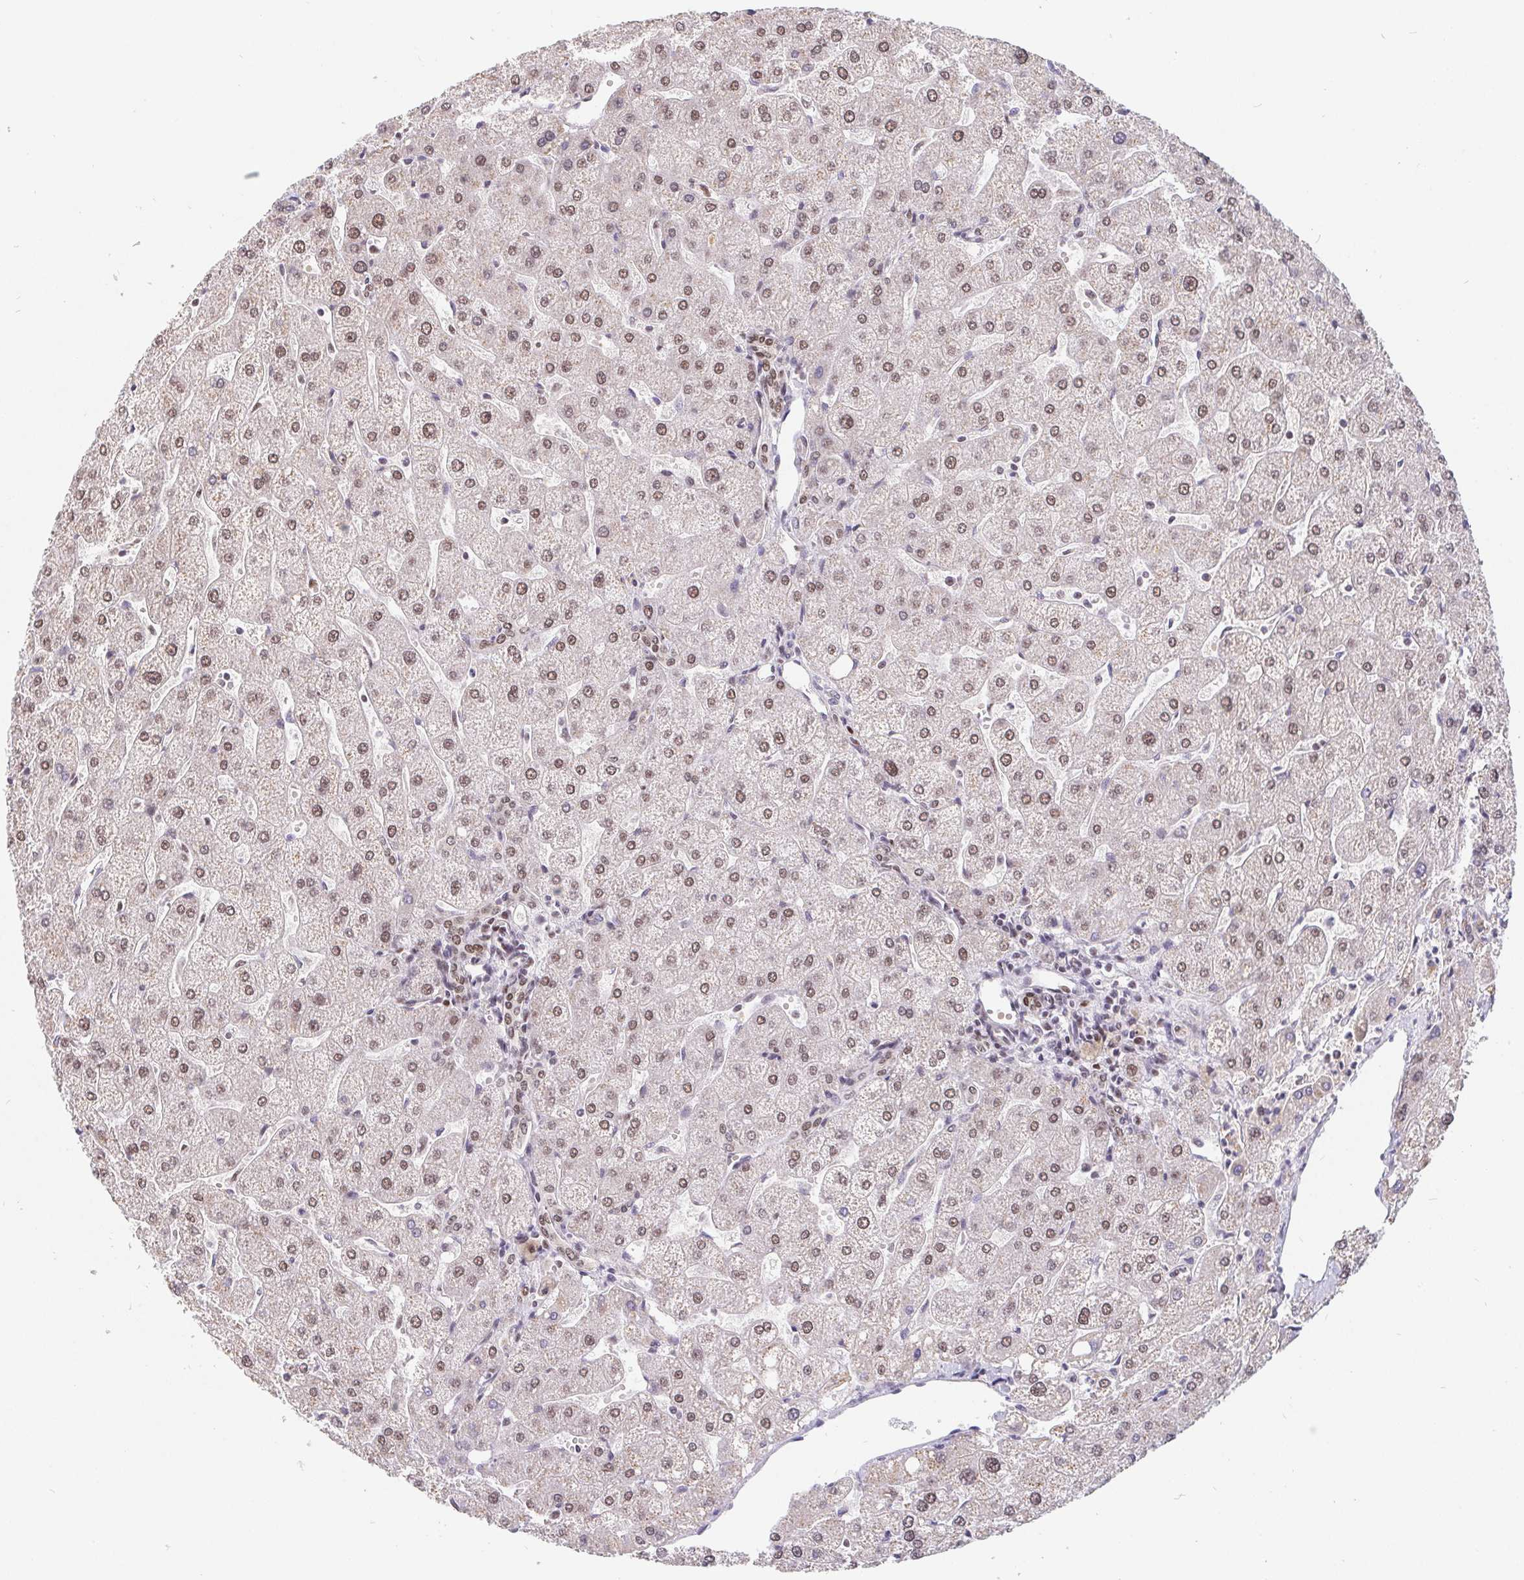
{"staining": {"intensity": "negative", "quantity": "none", "location": "none"}, "tissue": "liver", "cell_type": "Cholangiocytes", "image_type": "normal", "snomed": [{"axis": "morphology", "description": "Normal tissue, NOS"}, {"axis": "topography", "description": "Liver"}], "caption": "Protein analysis of unremarkable liver demonstrates no significant staining in cholangiocytes. (Stains: DAB (3,3'-diaminobenzidine) IHC with hematoxylin counter stain, Microscopy: brightfield microscopy at high magnification).", "gene": "POU2F1", "patient": {"sex": "male", "age": 67}}